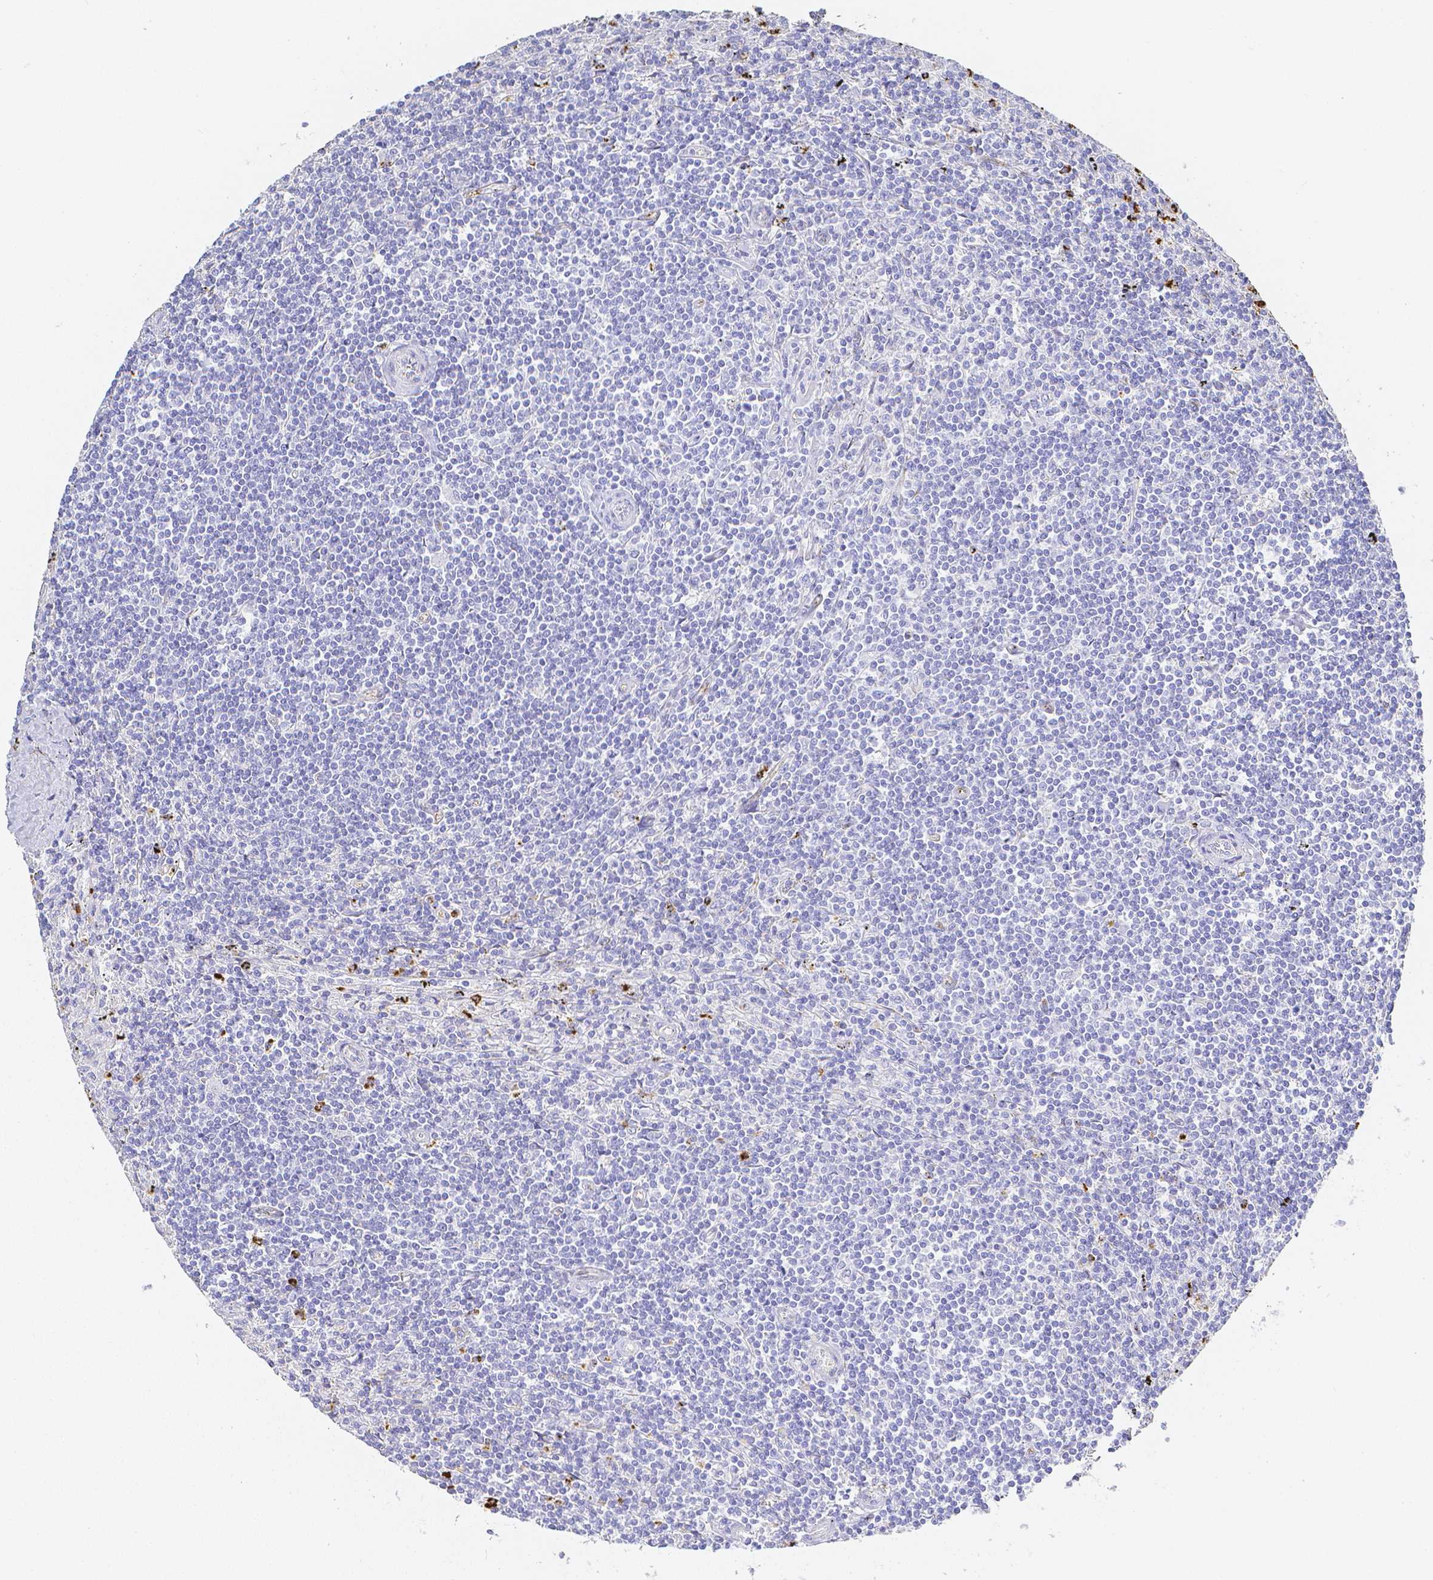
{"staining": {"intensity": "negative", "quantity": "none", "location": "none"}, "tissue": "lymphoma", "cell_type": "Tumor cells", "image_type": "cancer", "snomed": [{"axis": "morphology", "description": "Malignant lymphoma, non-Hodgkin's type, Low grade"}, {"axis": "topography", "description": "Spleen"}], "caption": "Tumor cells show no significant staining in low-grade malignant lymphoma, non-Hodgkin's type. (Brightfield microscopy of DAB IHC at high magnification).", "gene": "SMURF1", "patient": {"sex": "male", "age": 76}}